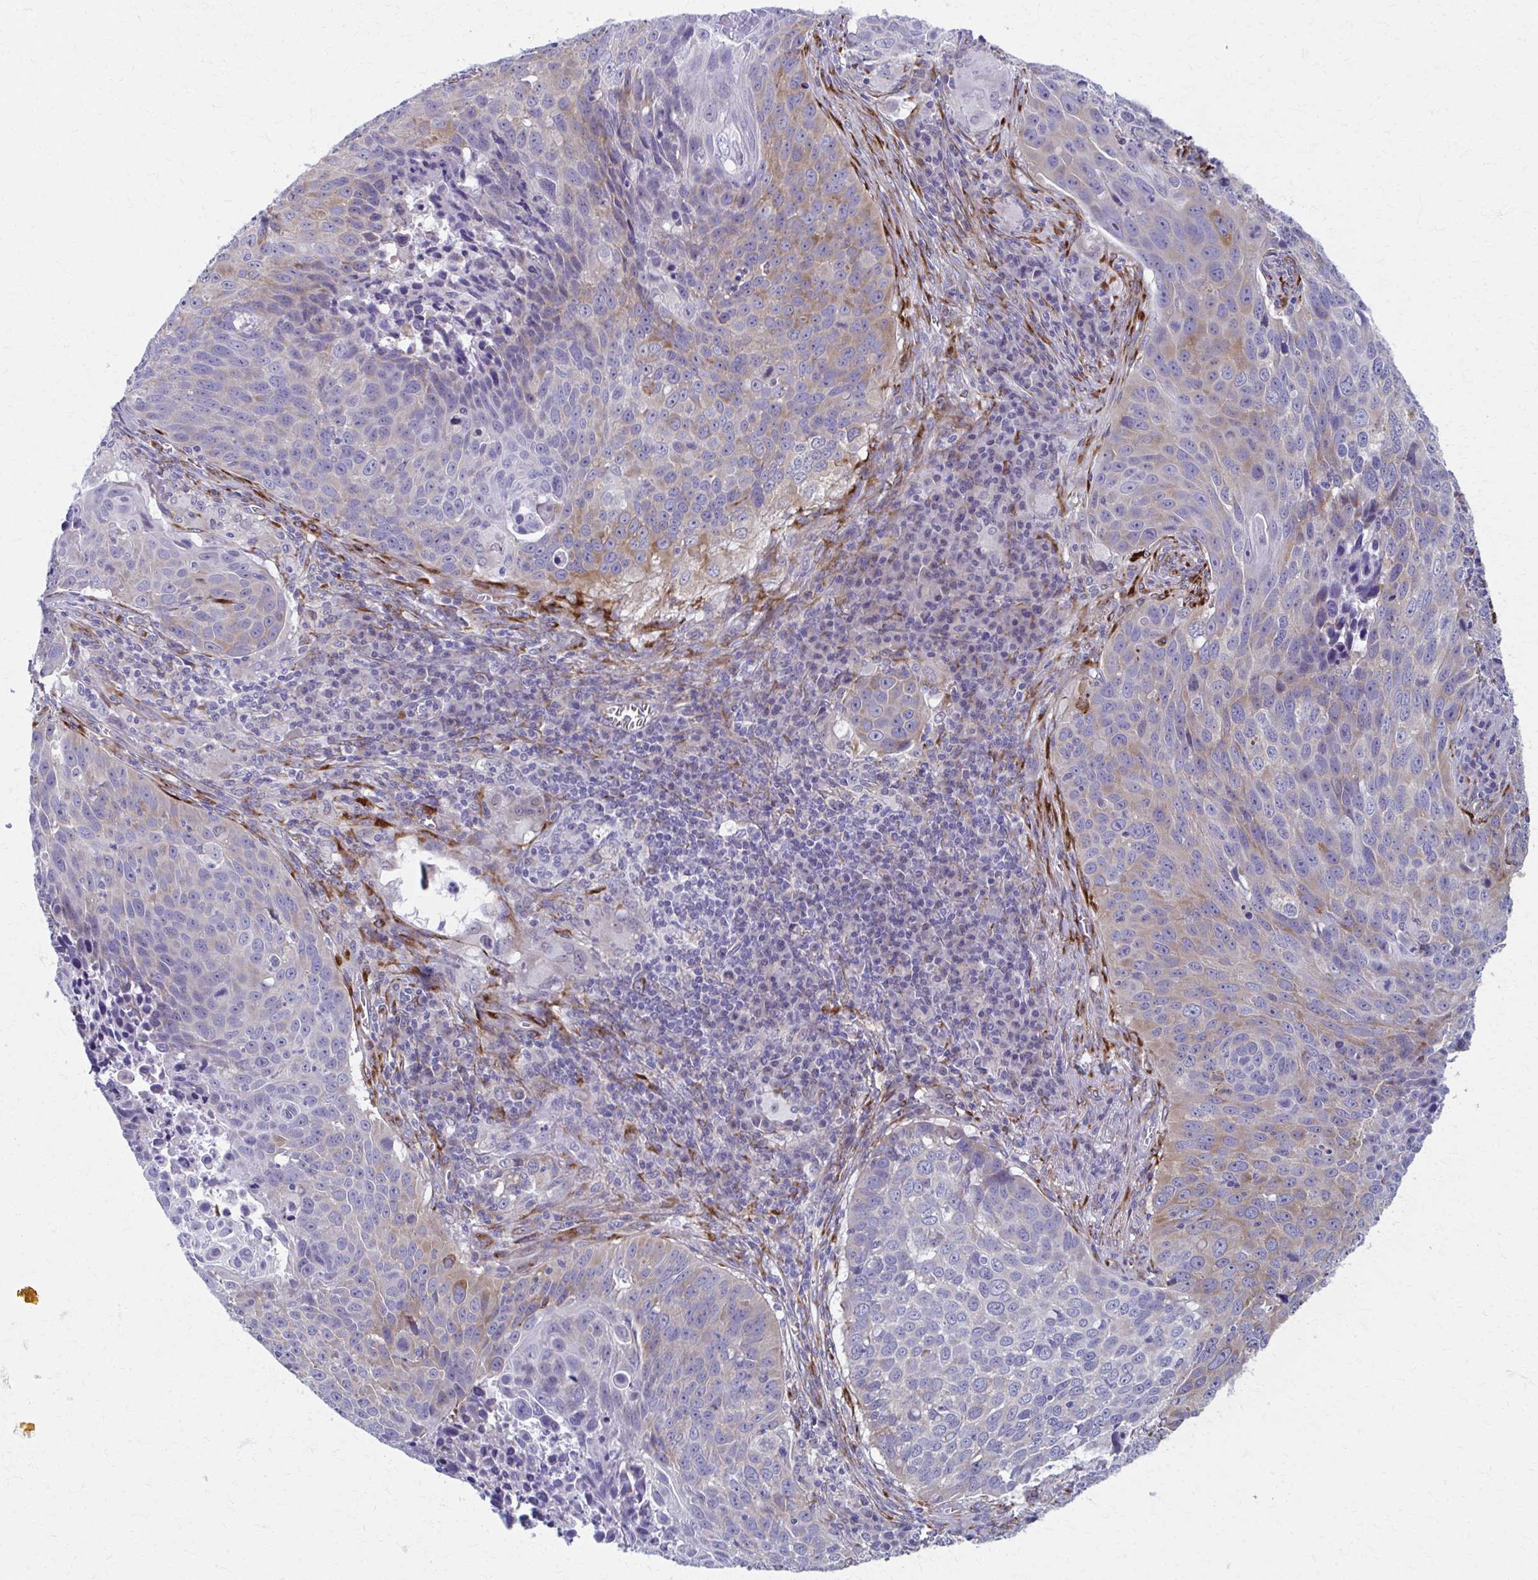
{"staining": {"intensity": "weak", "quantity": "25%-75%", "location": "cytoplasmic/membranous"}, "tissue": "lung cancer", "cell_type": "Tumor cells", "image_type": "cancer", "snomed": [{"axis": "morphology", "description": "Squamous cell carcinoma, NOS"}, {"axis": "topography", "description": "Lung"}], "caption": "Protein expression analysis of human lung cancer reveals weak cytoplasmic/membranous positivity in about 25%-75% of tumor cells.", "gene": "SPATS2L", "patient": {"sex": "male", "age": 78}}